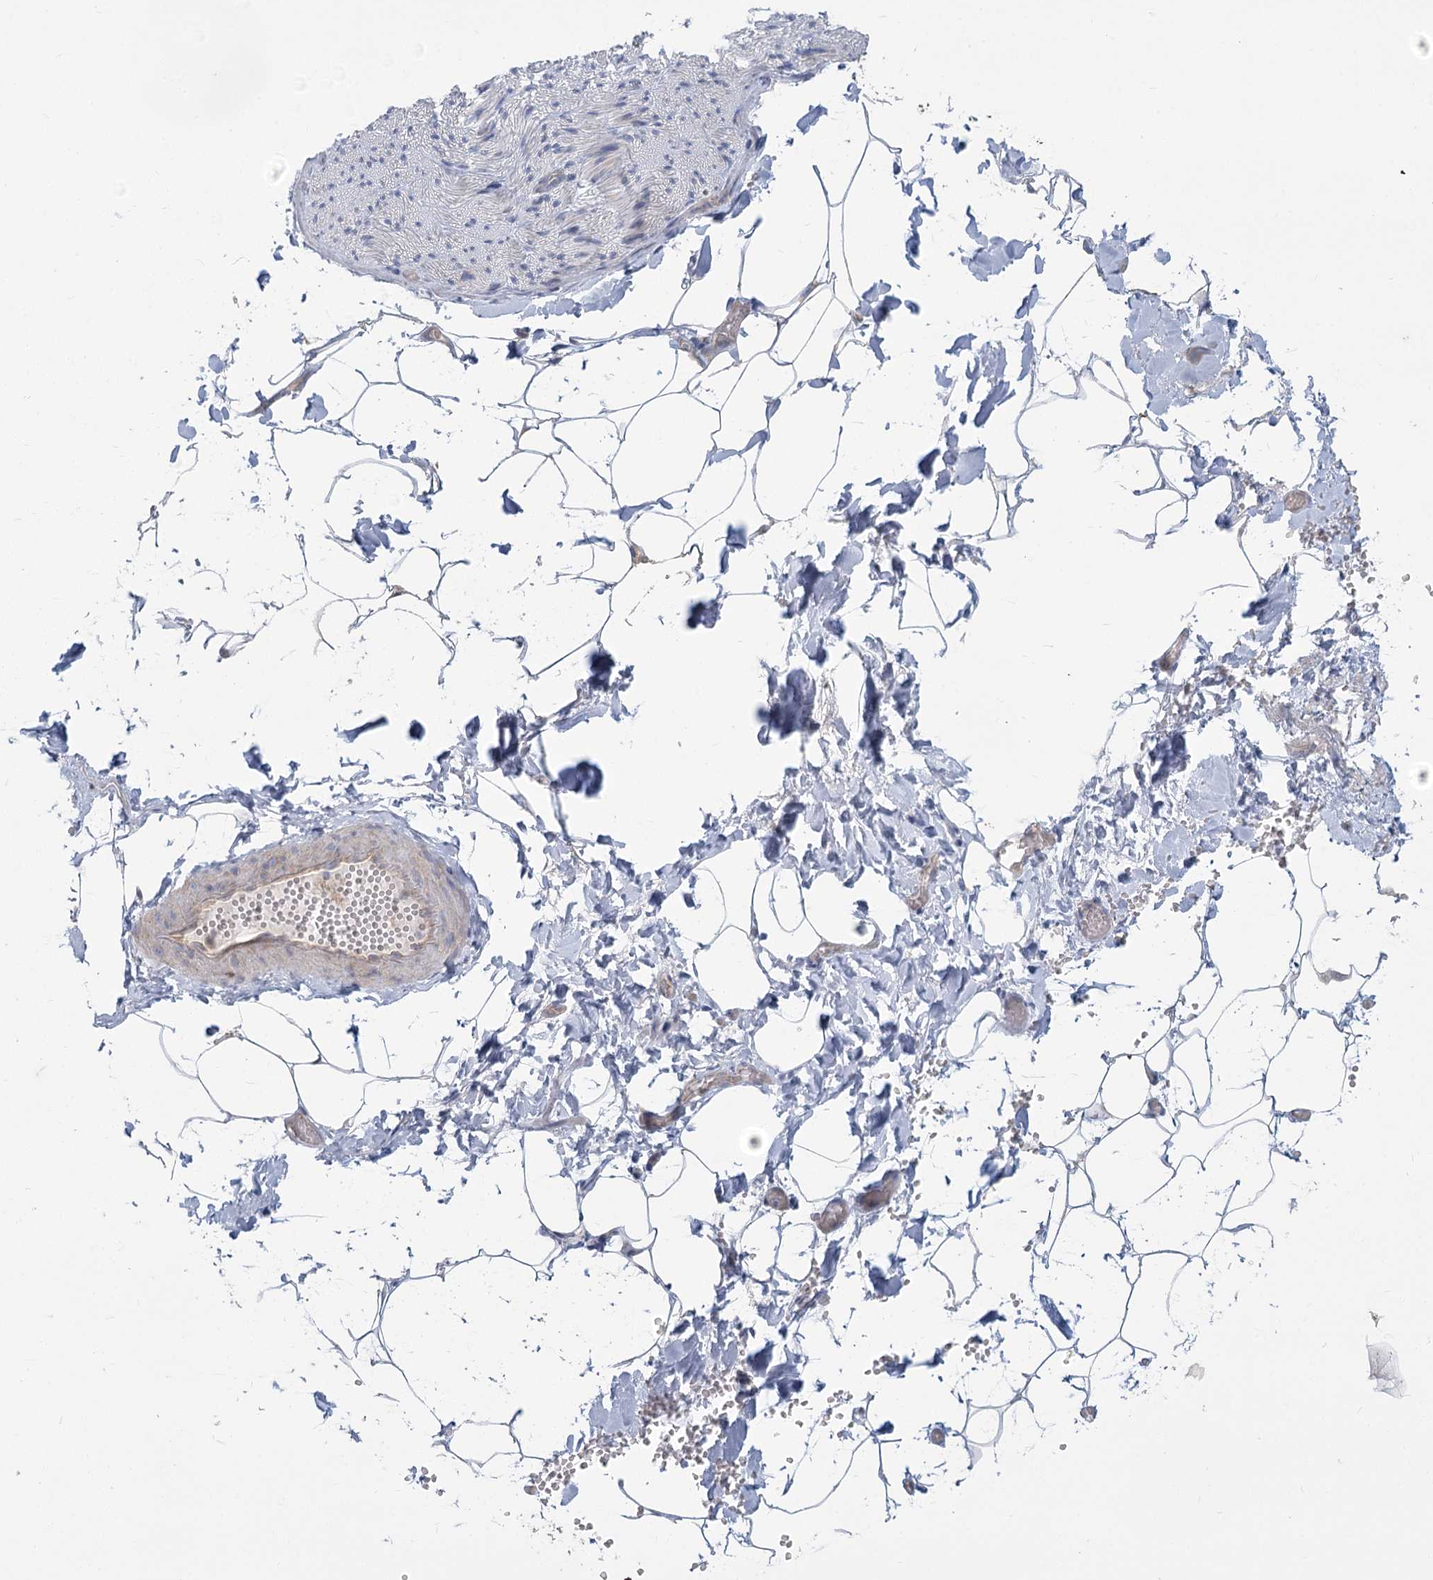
{"staining": {"intensity": "negative", "quantity": "none", "location": "none"}, "tissue": "adipose tissue", "cell_type": "Adipocytes", "image_type": "normal", "snomed": [{"axis": "morphology", "description": "Normal tissue, NOS"}, {"axis": "topography", "description": "Gallbladder"}, {"axis": "topography", "description": "Peripheral nerve tissue"}], "caption": "This is a micrograph of immunohistochemistry (IHC) staining of normal adipose tissue, which shows no positivity in adipocytes.", "gene": "MTG1", "patient": {"sex": "male", "age": 38}}